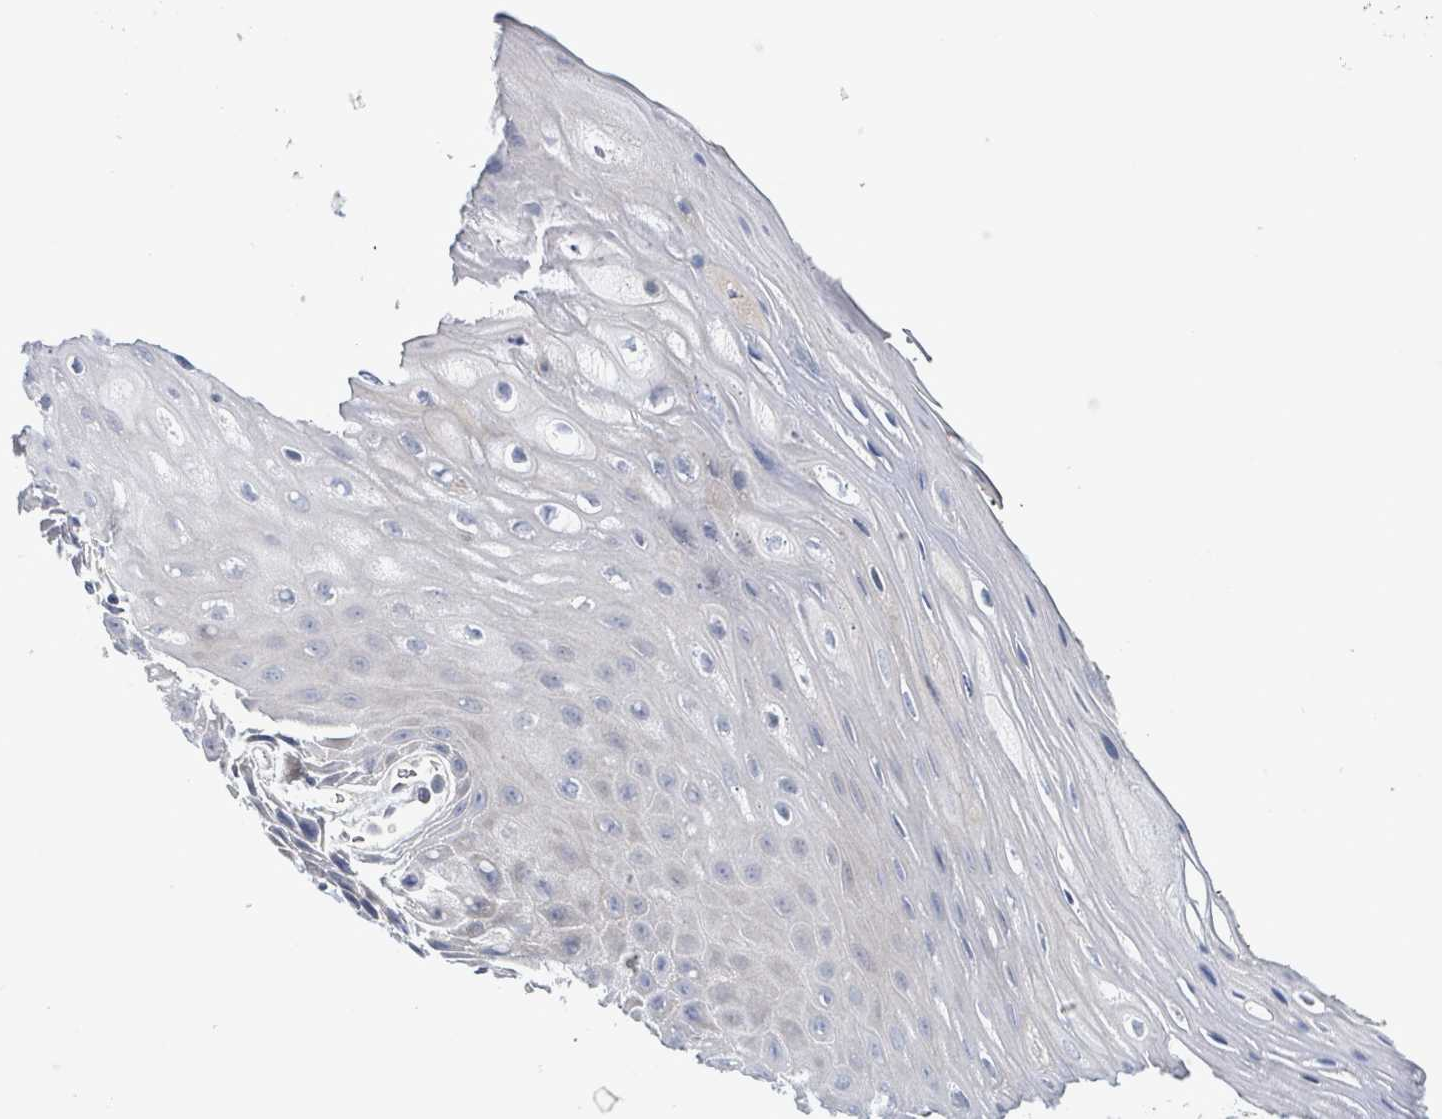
{"staining": {"intensity": "negative", "quantity": "none", "location": "none"}, "tissue": "oral mucosa", "cell_type": "Squamous epithelial cells", "image_type": "normal", "snomed": [{"axis": "morphology", "description": "Normal tissue, NOS"}, {"axis": "topography", "description": "Oral tissue"}, {"axis": "topography", "description": "Tounge, NOS"}], "caption": "Protein analysis of unremarkable oral mucosa shows no significant staining in squamous epithelial cells.", "gene": "C9orf152", "patient": {"sex": "female", "age": 59}}